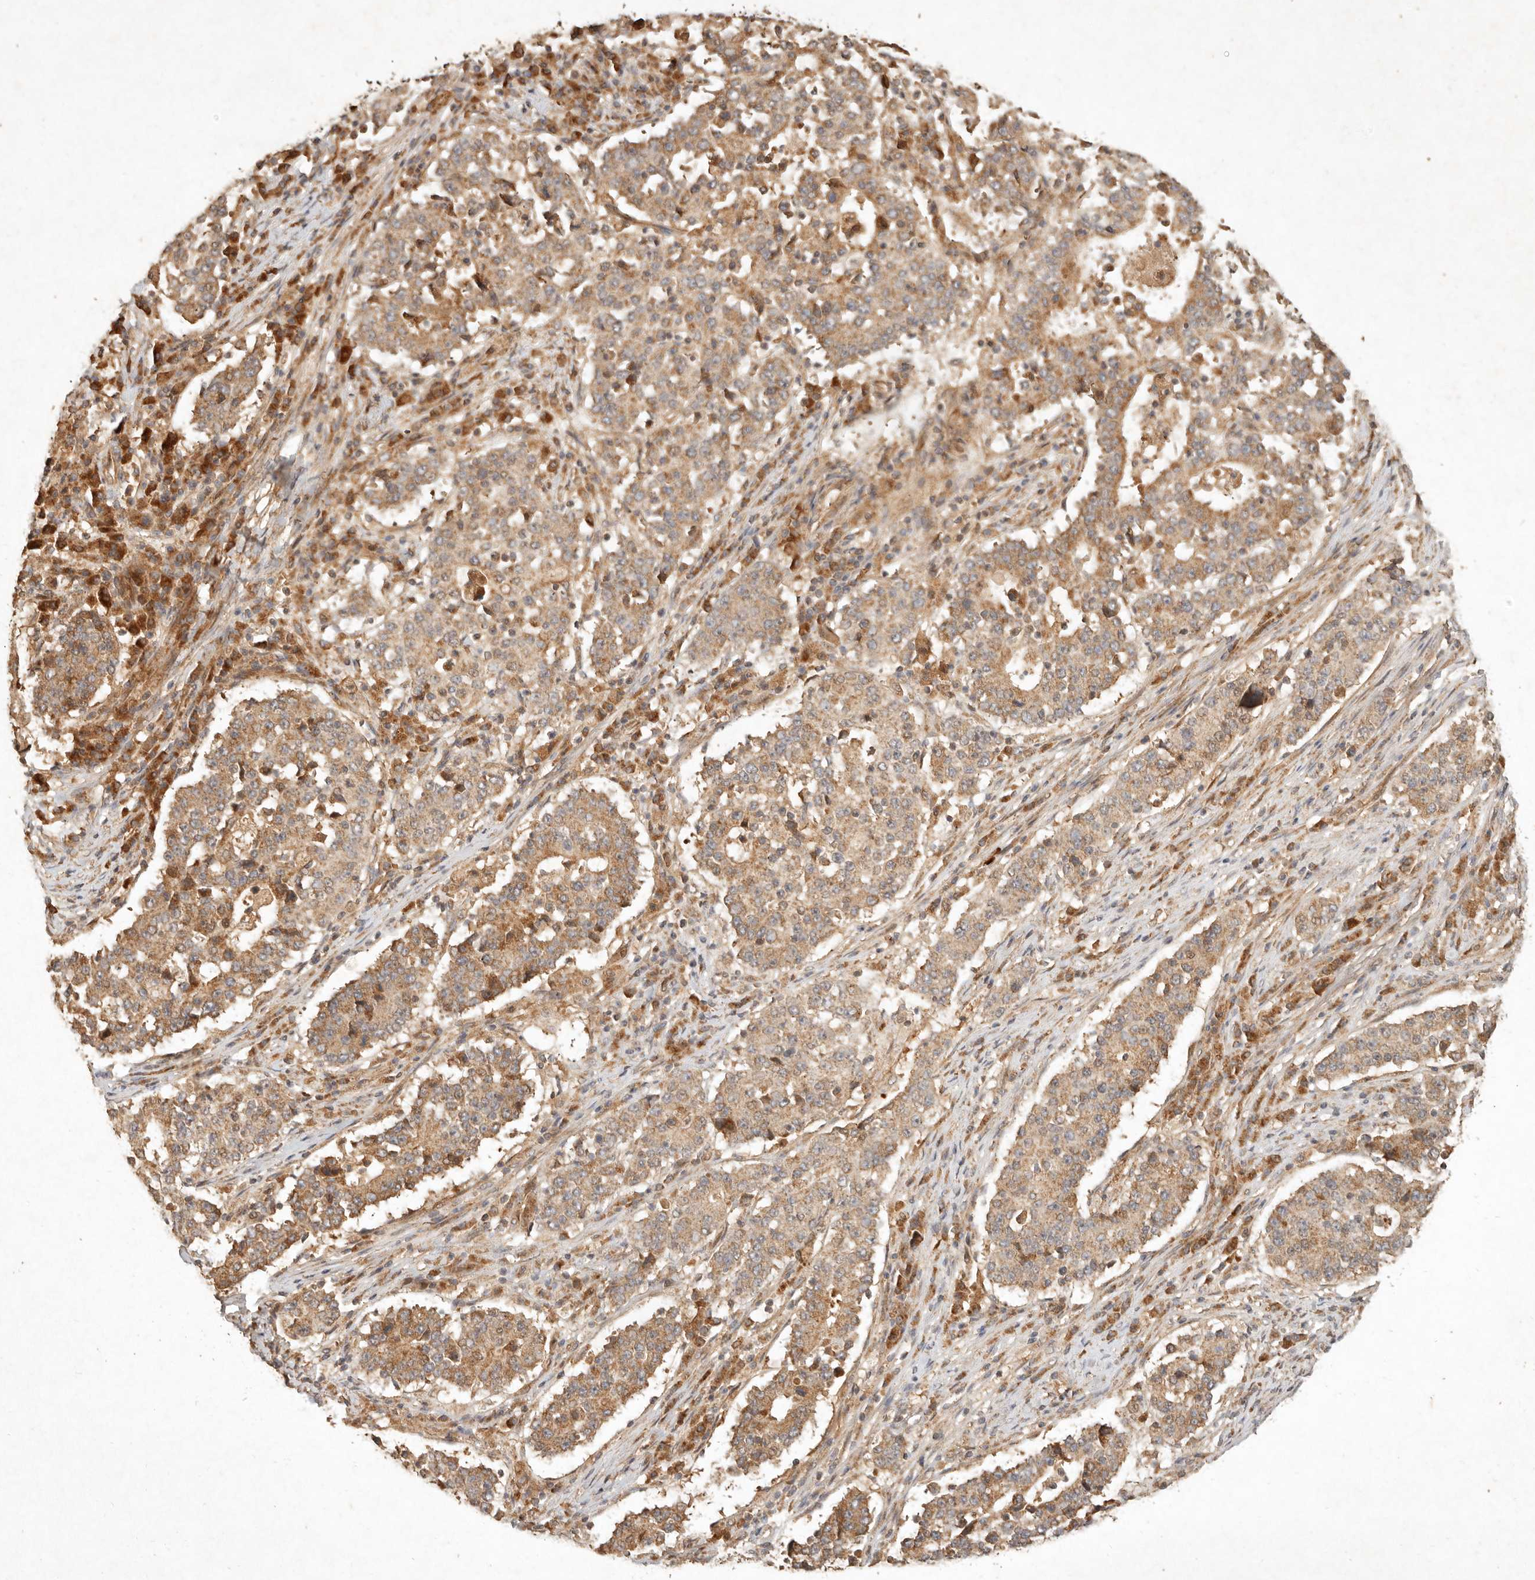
{"staining": {"intensity": "moderate", "quantity": ">75%", "location": "cytoplasmic/membranous"}, "tissue": "stomach cancer", "cell_type": "Tumor cells", "image_type": "cancer", "snomed": [{"axis": "morphology", "description": "Adenocarcinoma, NOS"}, {"axis": "topography", "description": "Stomach"}], "caption": "DAB immunohistochemical staining of stomach adenocarcinoma demonstrates moderate cytoplasmic/membranous protein positivity in about >75% of tumor cells.", "gene": "CLEC4C", "patient": {"sex": "male", "age": 59}}